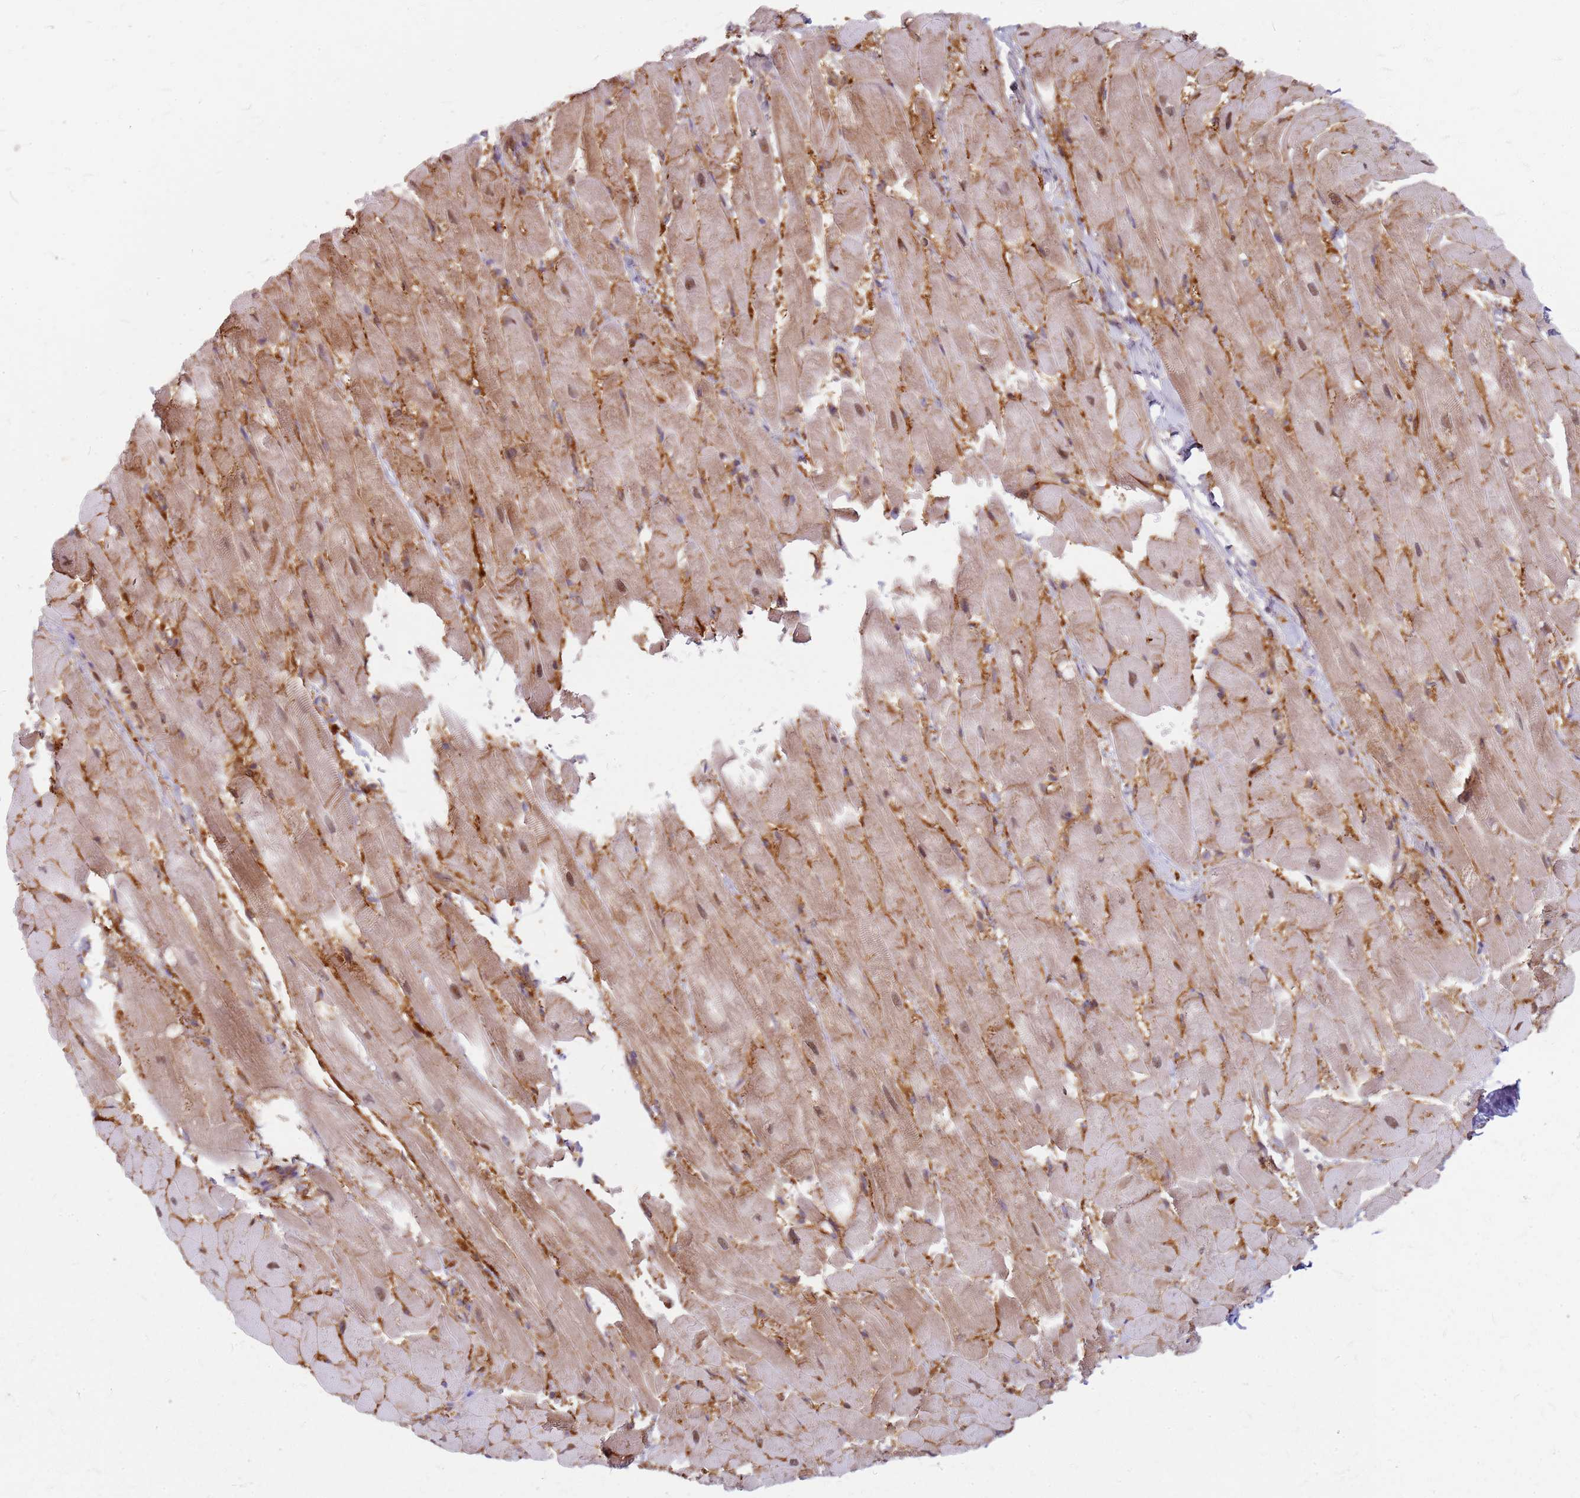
{"staining": {"intensity": "moderate", "quantity": ">75%", "location": "cytoplasmic/membranous"}, "tissue": "heart muscle", "cell_type": "Cardiomyocytes", "image_type": "normal", "snomed": [{"axis": "morphology", "description": "Normal tissue, NOS"}, {"axis": "topography", "description": "Heart"}], "caption": "The photomicrograph demonstrates a brown stain indicating the presence of a protein in the cytoplasmic/membranous of cardiomyocytes in heart muscle. (Brightfield microscopy of DAB IHC at high magnification).", "gene": "HDX", "patient": {"sex": "male", "age": 37}}